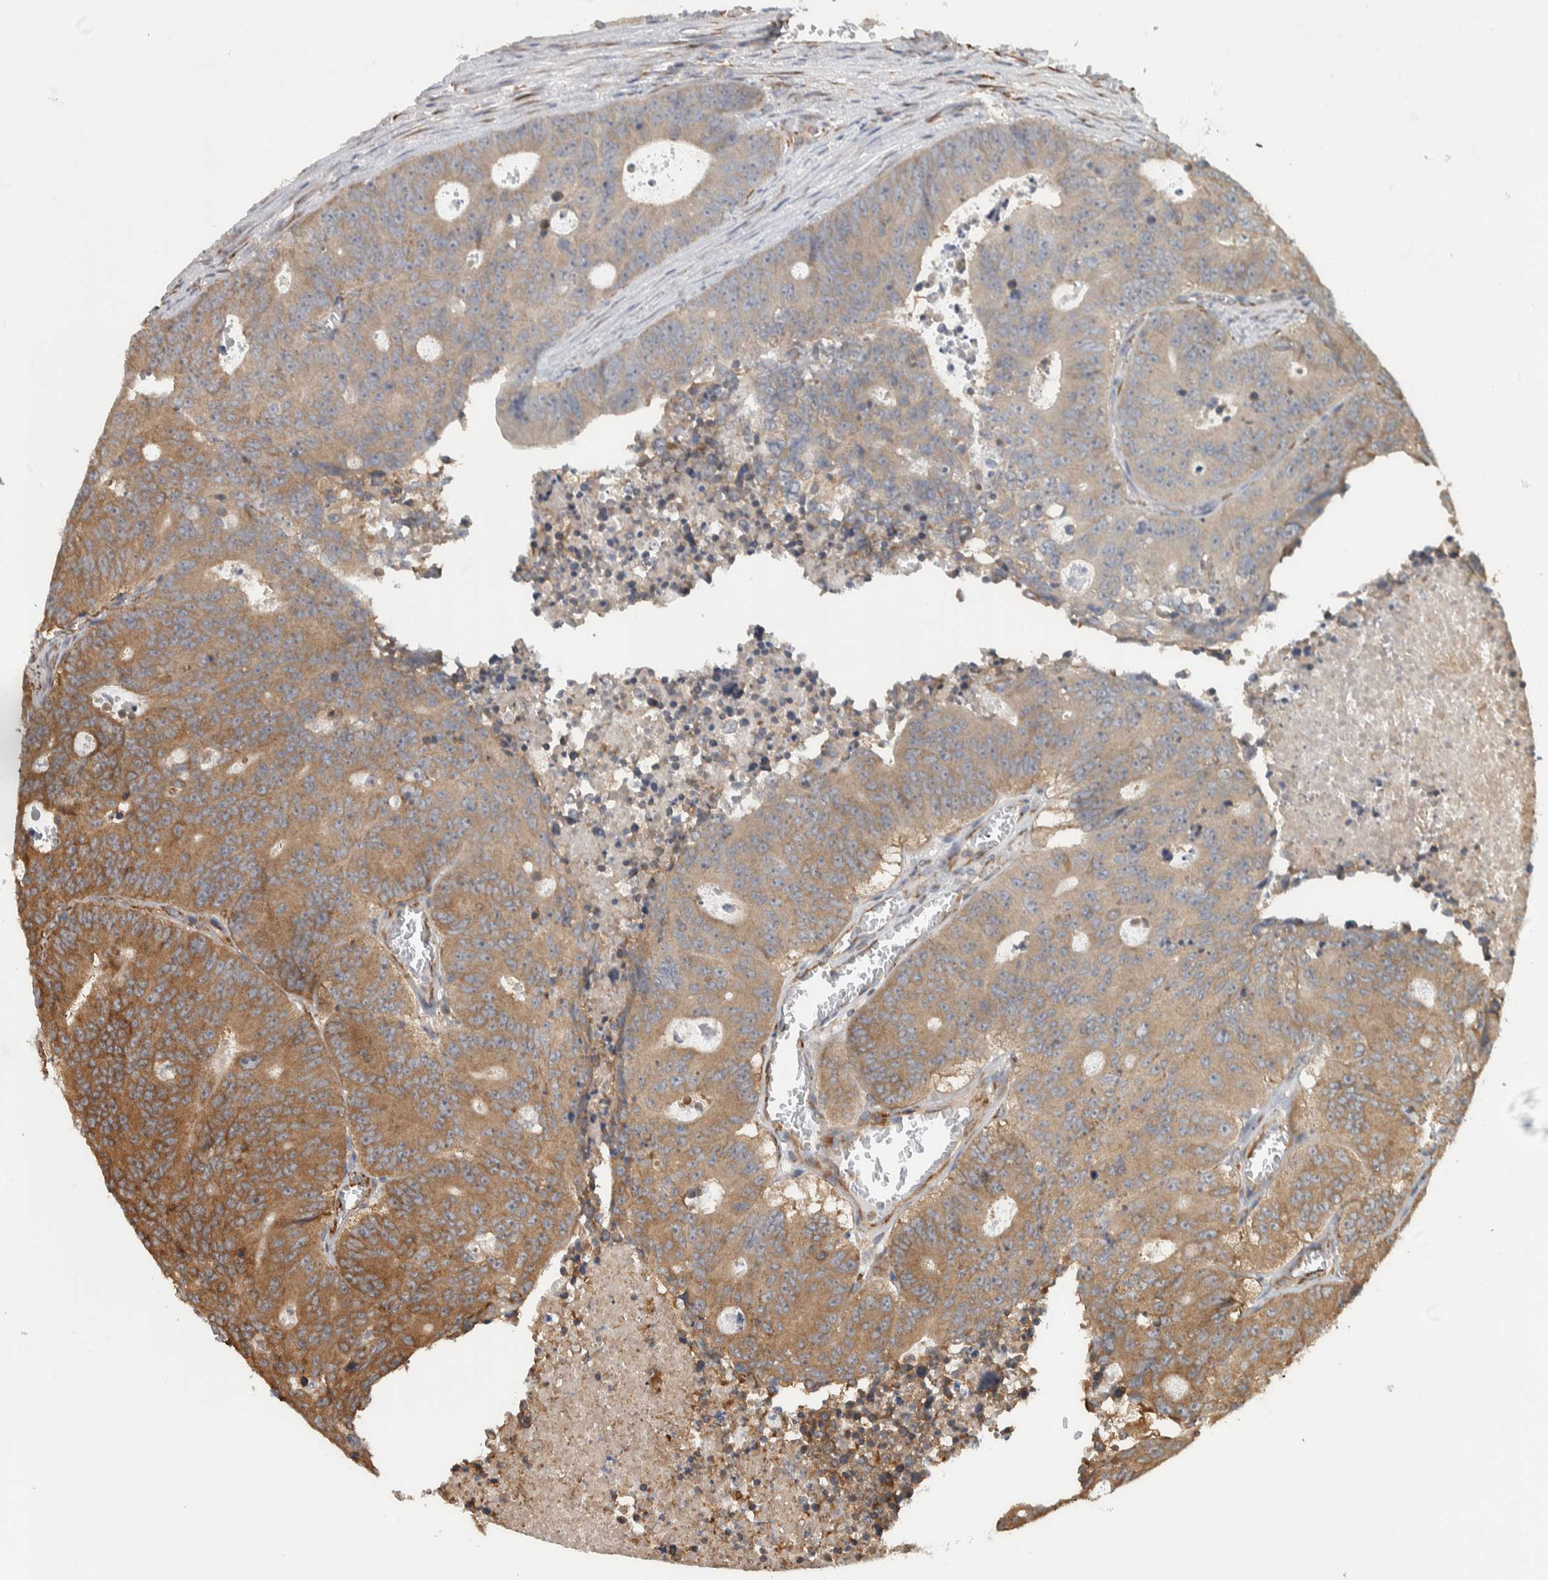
{"staining": {"intensity": "moderate", "quantity": ">75%", "location": "cytoplasmic/membranous"}, "tissue": "colorectal cancer", "cell_type": "Tumor cells", "image_type": "cancer", "snomed": [{"axis": "morphology", "description": "Adenocarcinoma, NOS"}, {"axis": "topography", "description": "Colon"}], "caption": "Immunohistochemical staining of human colorectal cancer demonstrates medium levels of moderate cytoplasmic/membranous positivity in approximately >75% of tumor cells.", "gene": "EIF3H", "patient": {"sex": "male", "age": 87}}